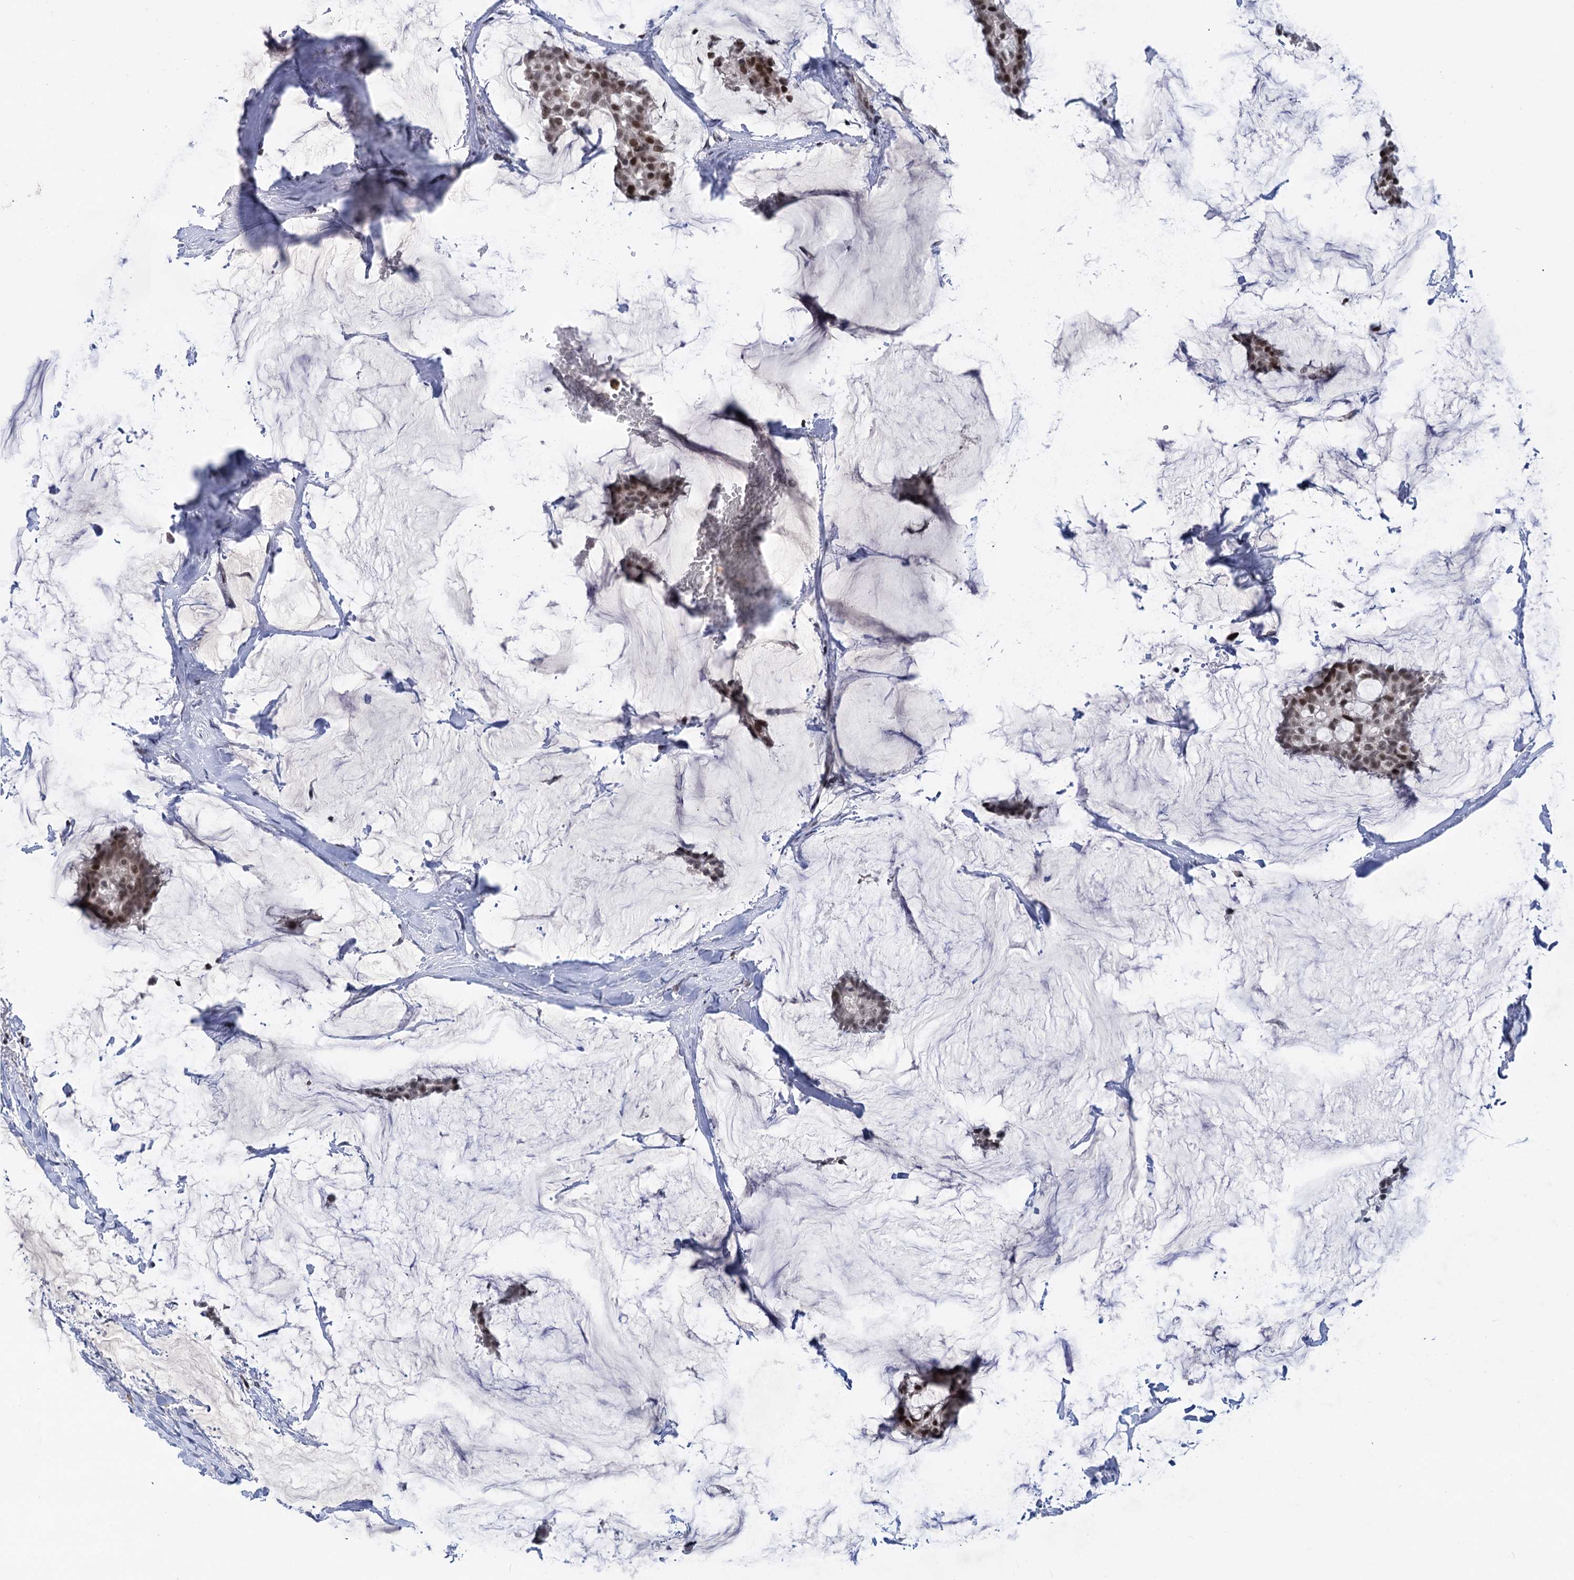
{"staining": {"intensity": "moderate", "quantity": ">75%", "location": "nuclear"}, "tissue": "breast cancer", "cell_type": "Tumor cells", "image_type": "cancer", "snomed": [{"axis": "morphology", "description": "Duct carcinoma"}, {"axis": "topography", "description": "Breast"}], "caption": "Approximately >75% of tumor cells in human breast invasive ductal carcinoma demonstrate moderate nuclear protein staining as visualized by brown immunohistochemical staining.", "gene": "ZCCHC10", "patient": {"sex": "female", "age": 93}}